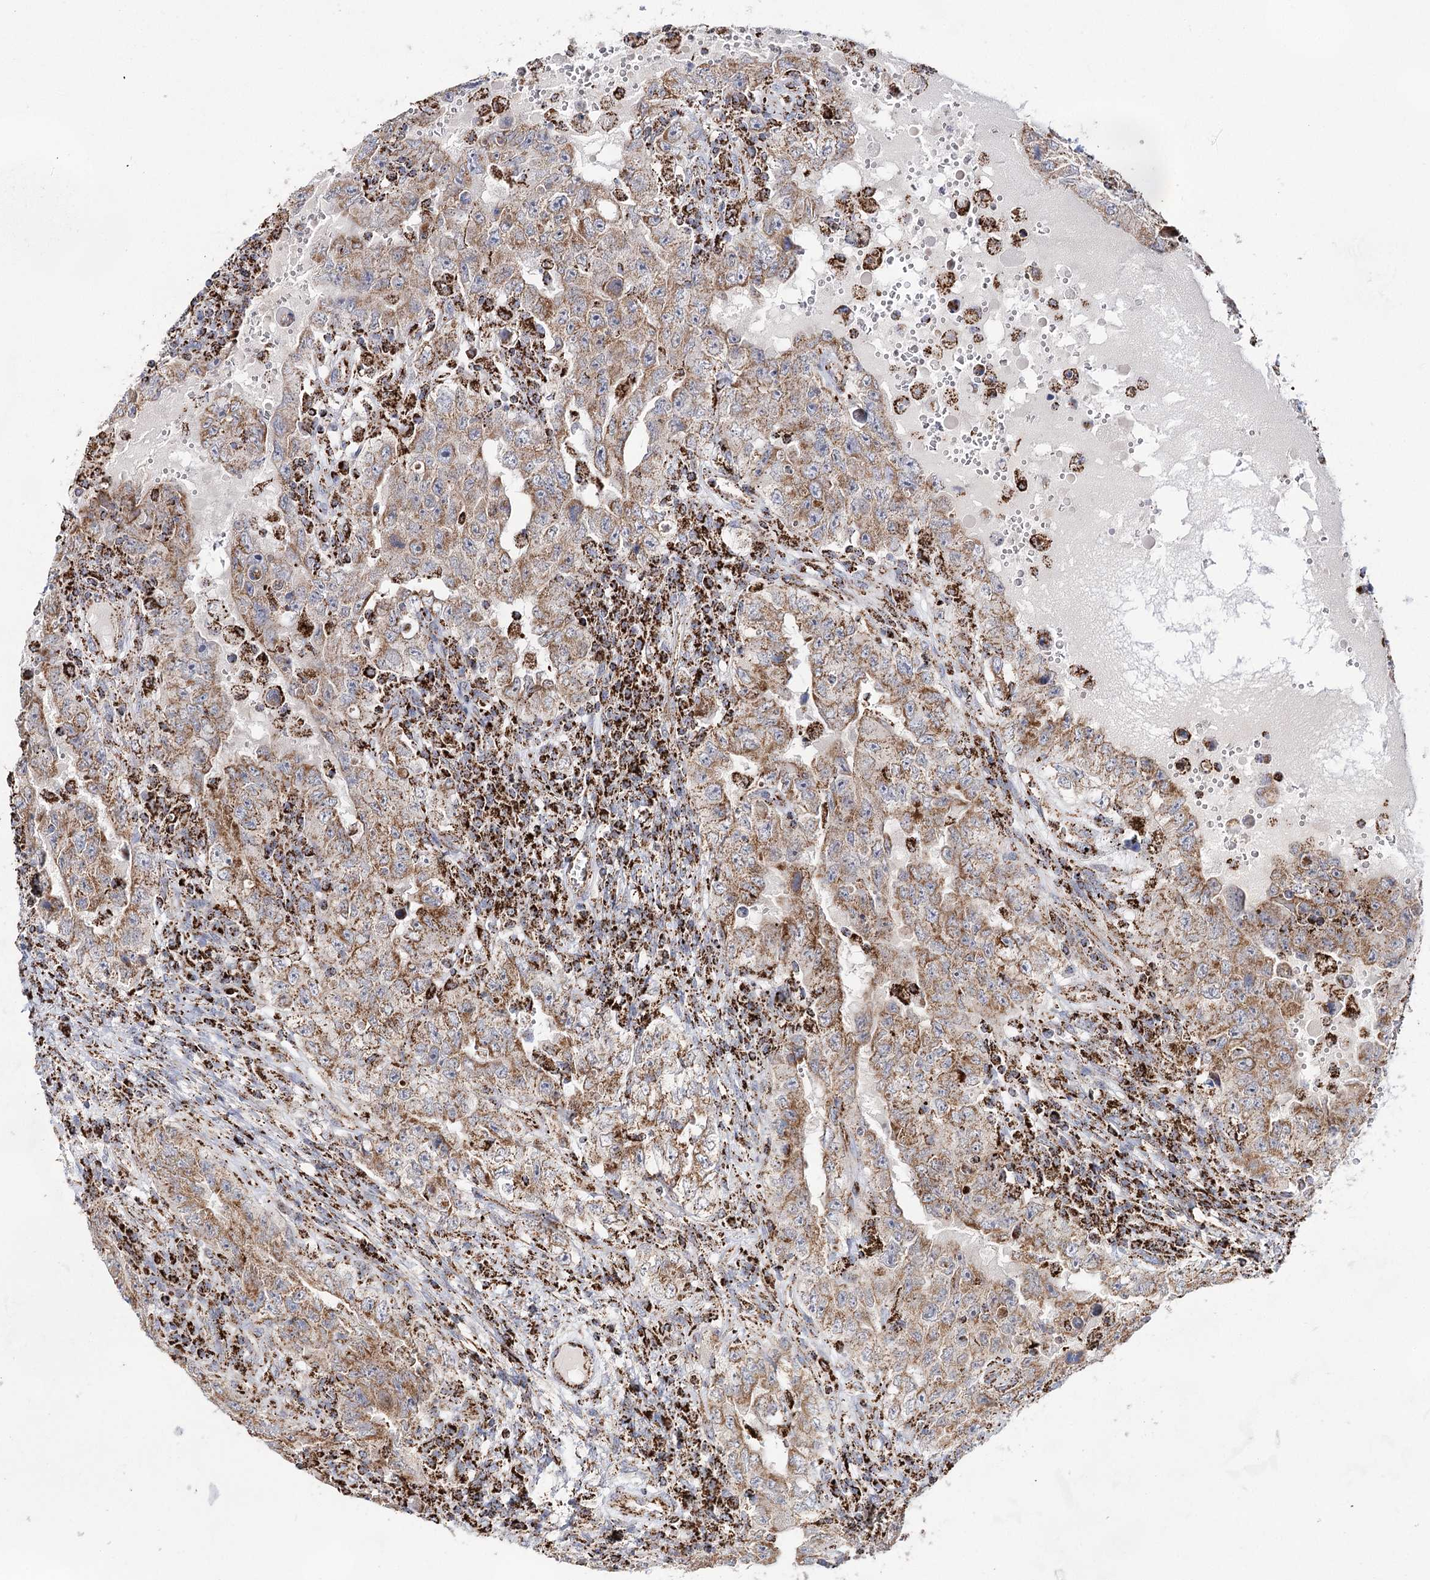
{"staining": {"intensity": "moderate", "quantity": ">75%", "location": "cytoplasmic/membranous"}, "tissue": "testis cancer", "cell_type": "Tumor cells", "image_type": "cancer", "snomed": [{"axis": "morphology", "description": "Carcinoma, Embryonal, NOS"}, {"axis": "topography", "description": "Testis"}], "caption": "This is a micrograph of immunohistochemistry staining of testis embryonal carcinoma, which shows moderate expression in the cytoplasmic/membranous of tumor cells.", "gene": "NADK2", "patient": {"sex": "male", "age": 26}}